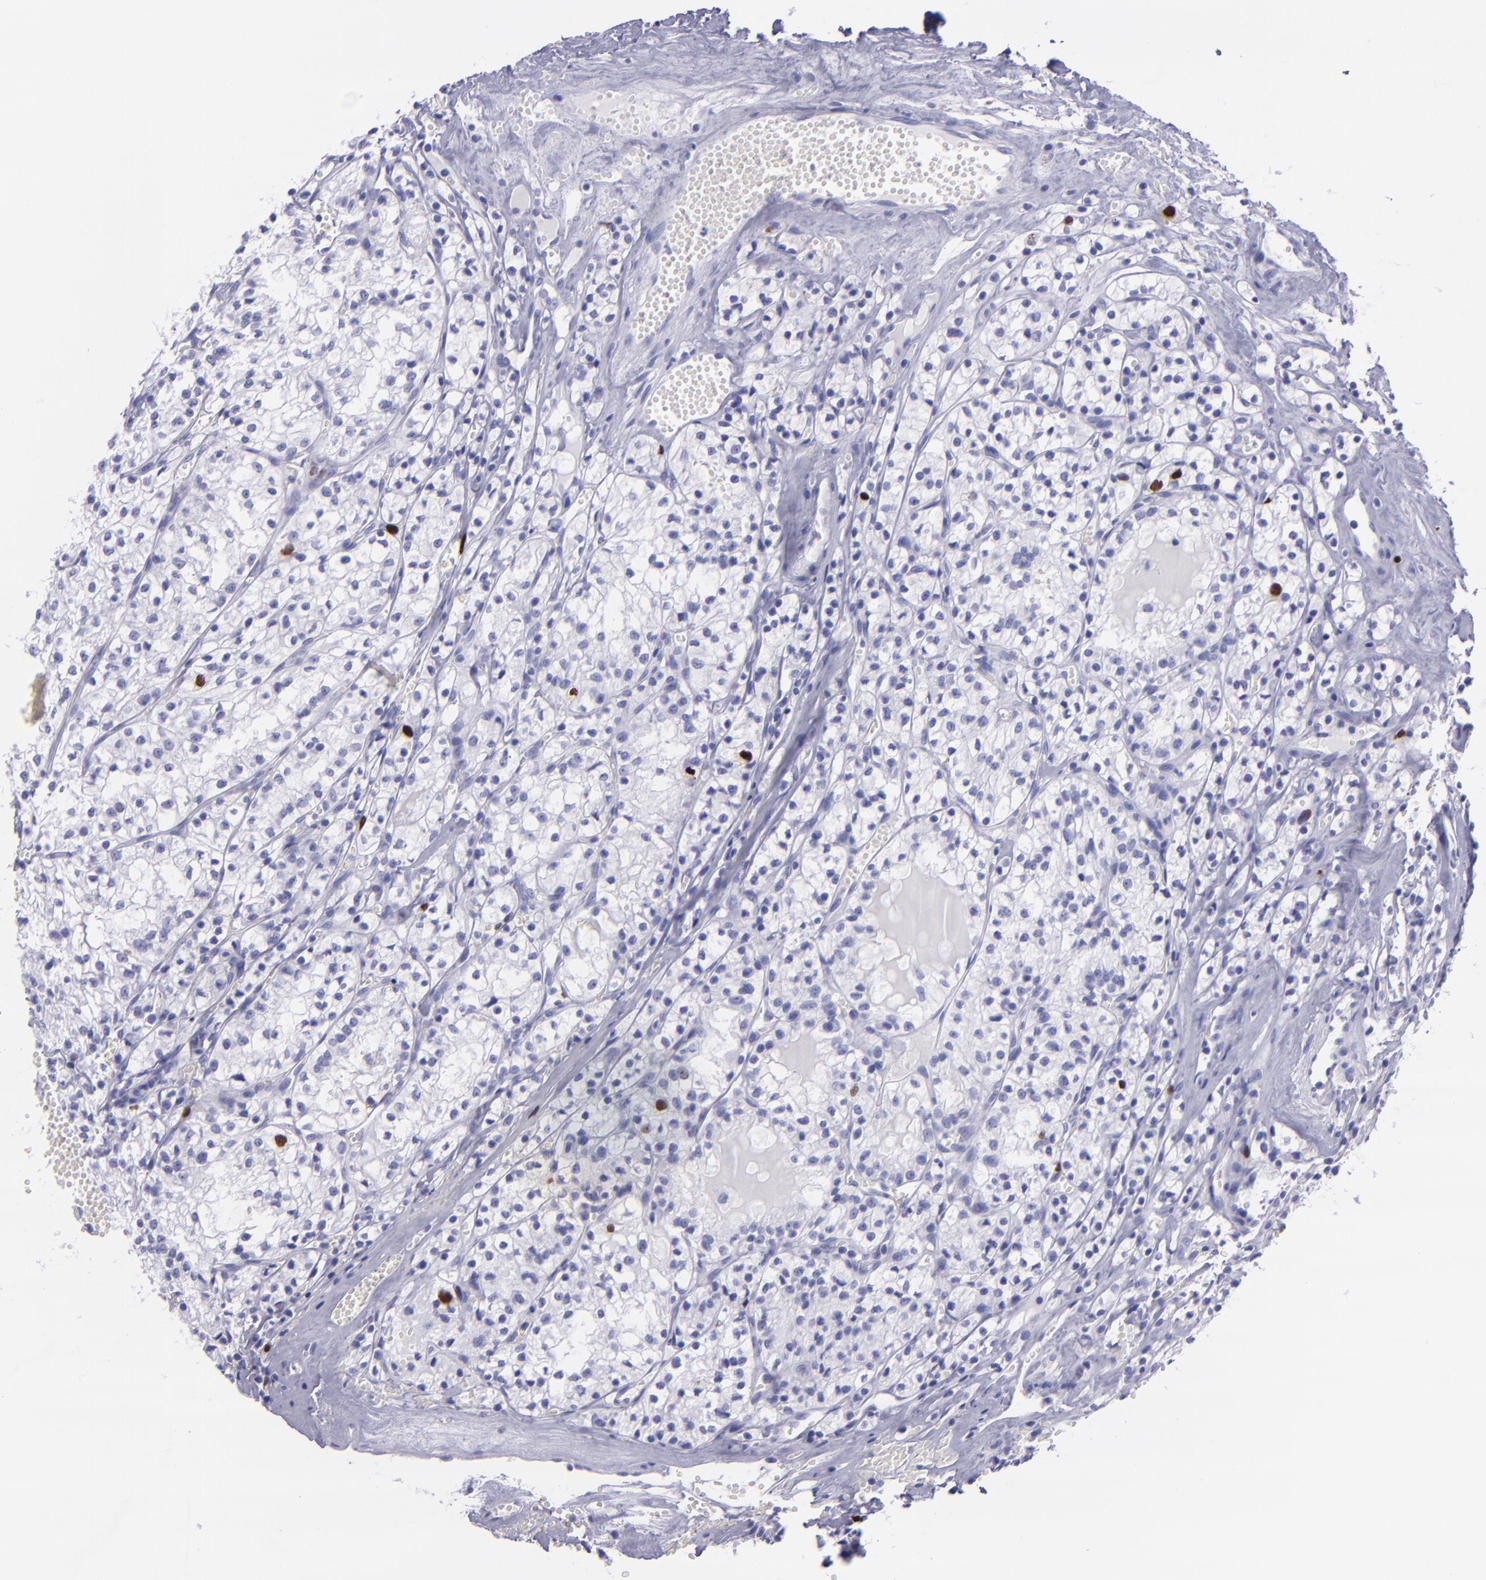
{"staining": {"intensity": "strong", "quantity": "<25%", "location": "nuclear"}, "tissue": "renal cancer", "cell_type": "Tumor cells", "image_type": "cancer", "snomed": [{"axis": "morphology", "description": "Adenocarcinoma, NOS"}, {"axis": "topography", "description": "Kidney"}], "caption": "The photomicrograph reveals staining of adenocarcinoma (renal), revealing strong nuclear protein positivity (brown color) within tumor cells.", "gene": "TOP2A", "patient": {"sex": "male", "age": 61}}